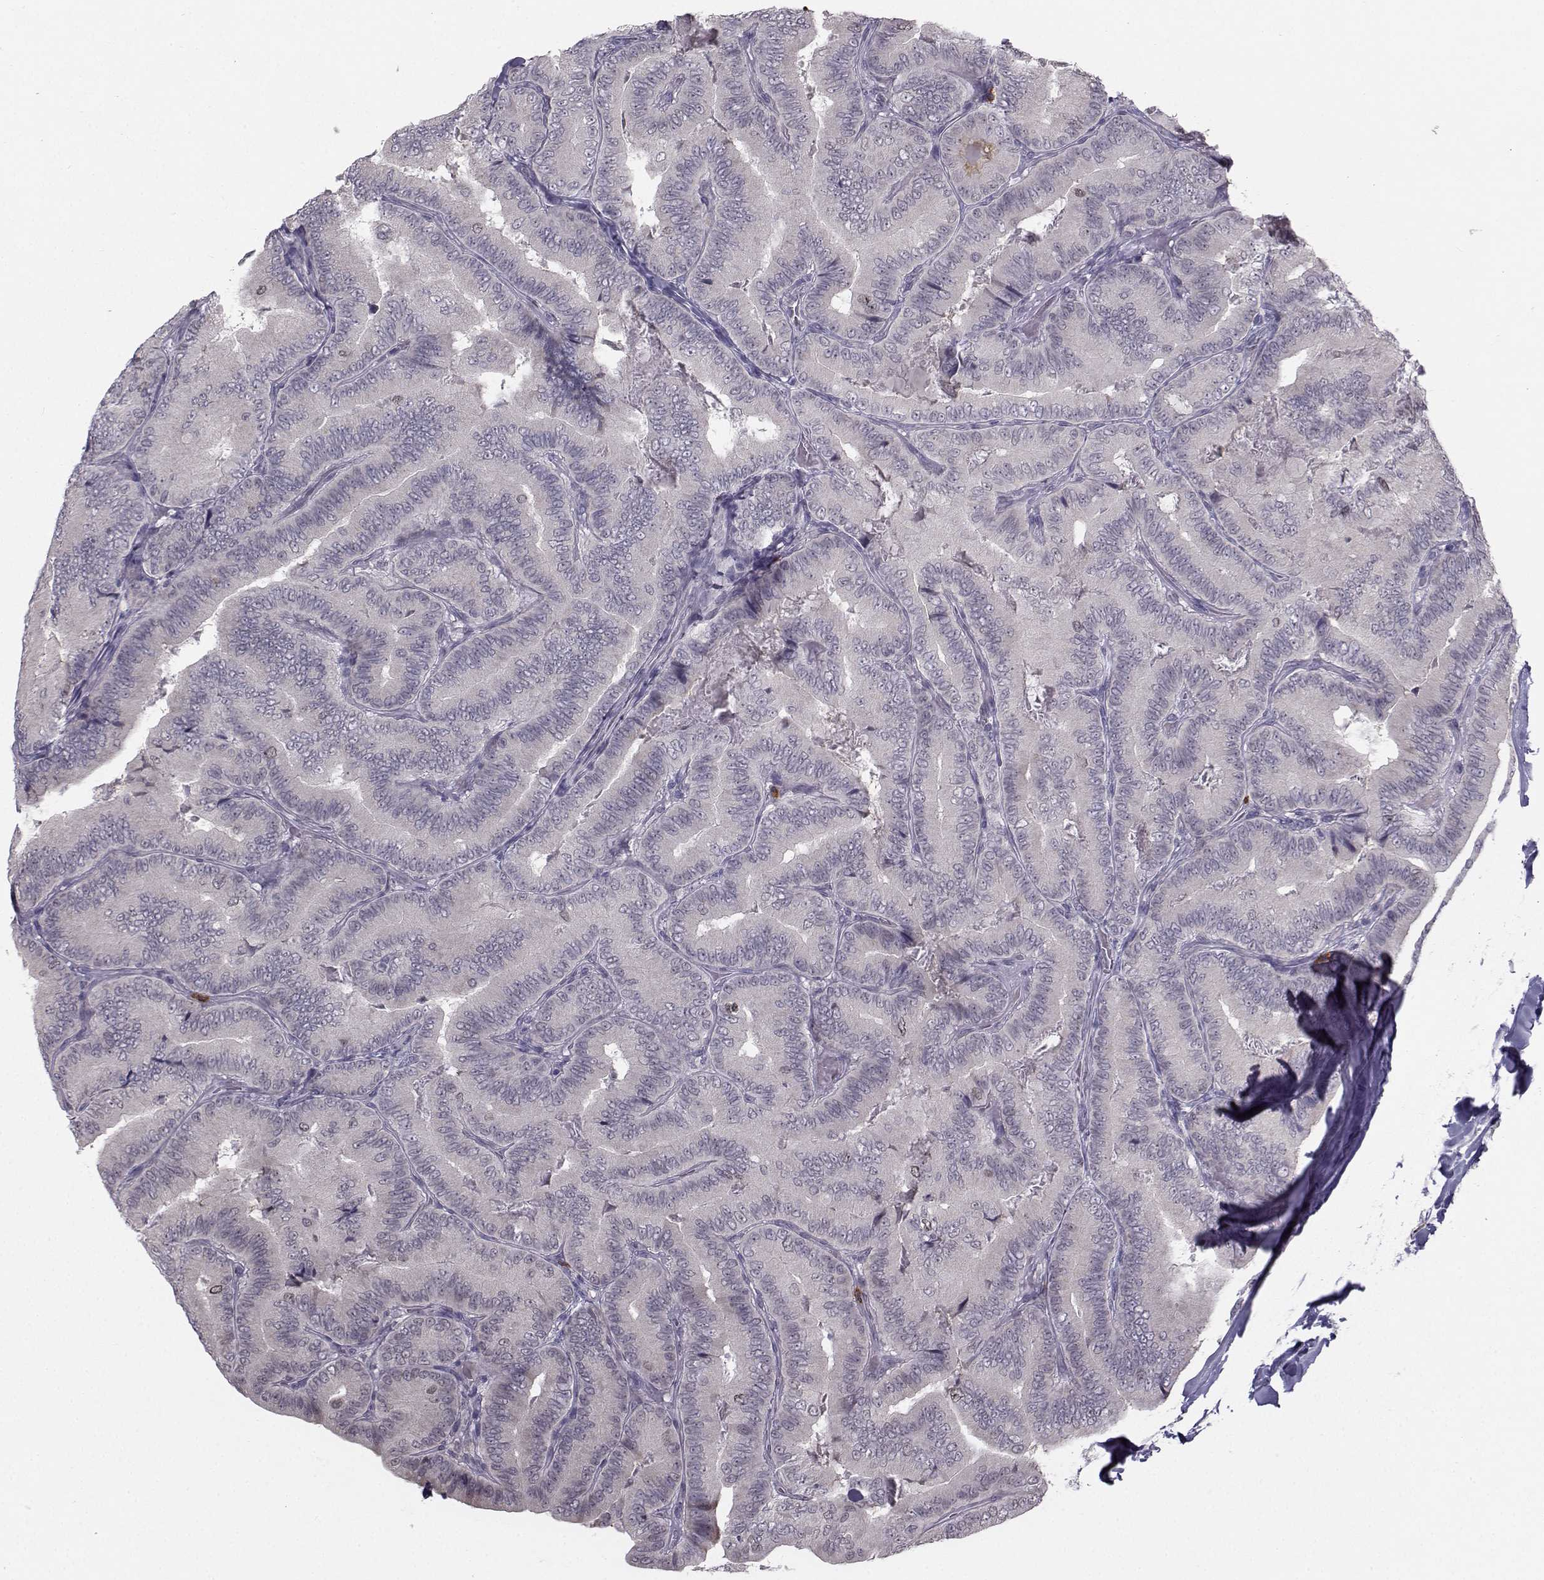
{"staining": {"intensity": "negative", "quantity": "none", "location": "none"}, "tissue": "thyroid cancer", "cell_type": "Tumor cells", "image_type": "cancer", "snomed": [{"axis": "morphology", "description": "Papillary adenocarcinoma, NOS"}, {"axis": "topography", "description": "Thyroid gland"}], "caption": "Tumor cells are negative for protein expression in human thyroid cancer (papillary adenocarcinoma).", "gene": "LRP8", "patient": {"sex": "male", "age": 61}}